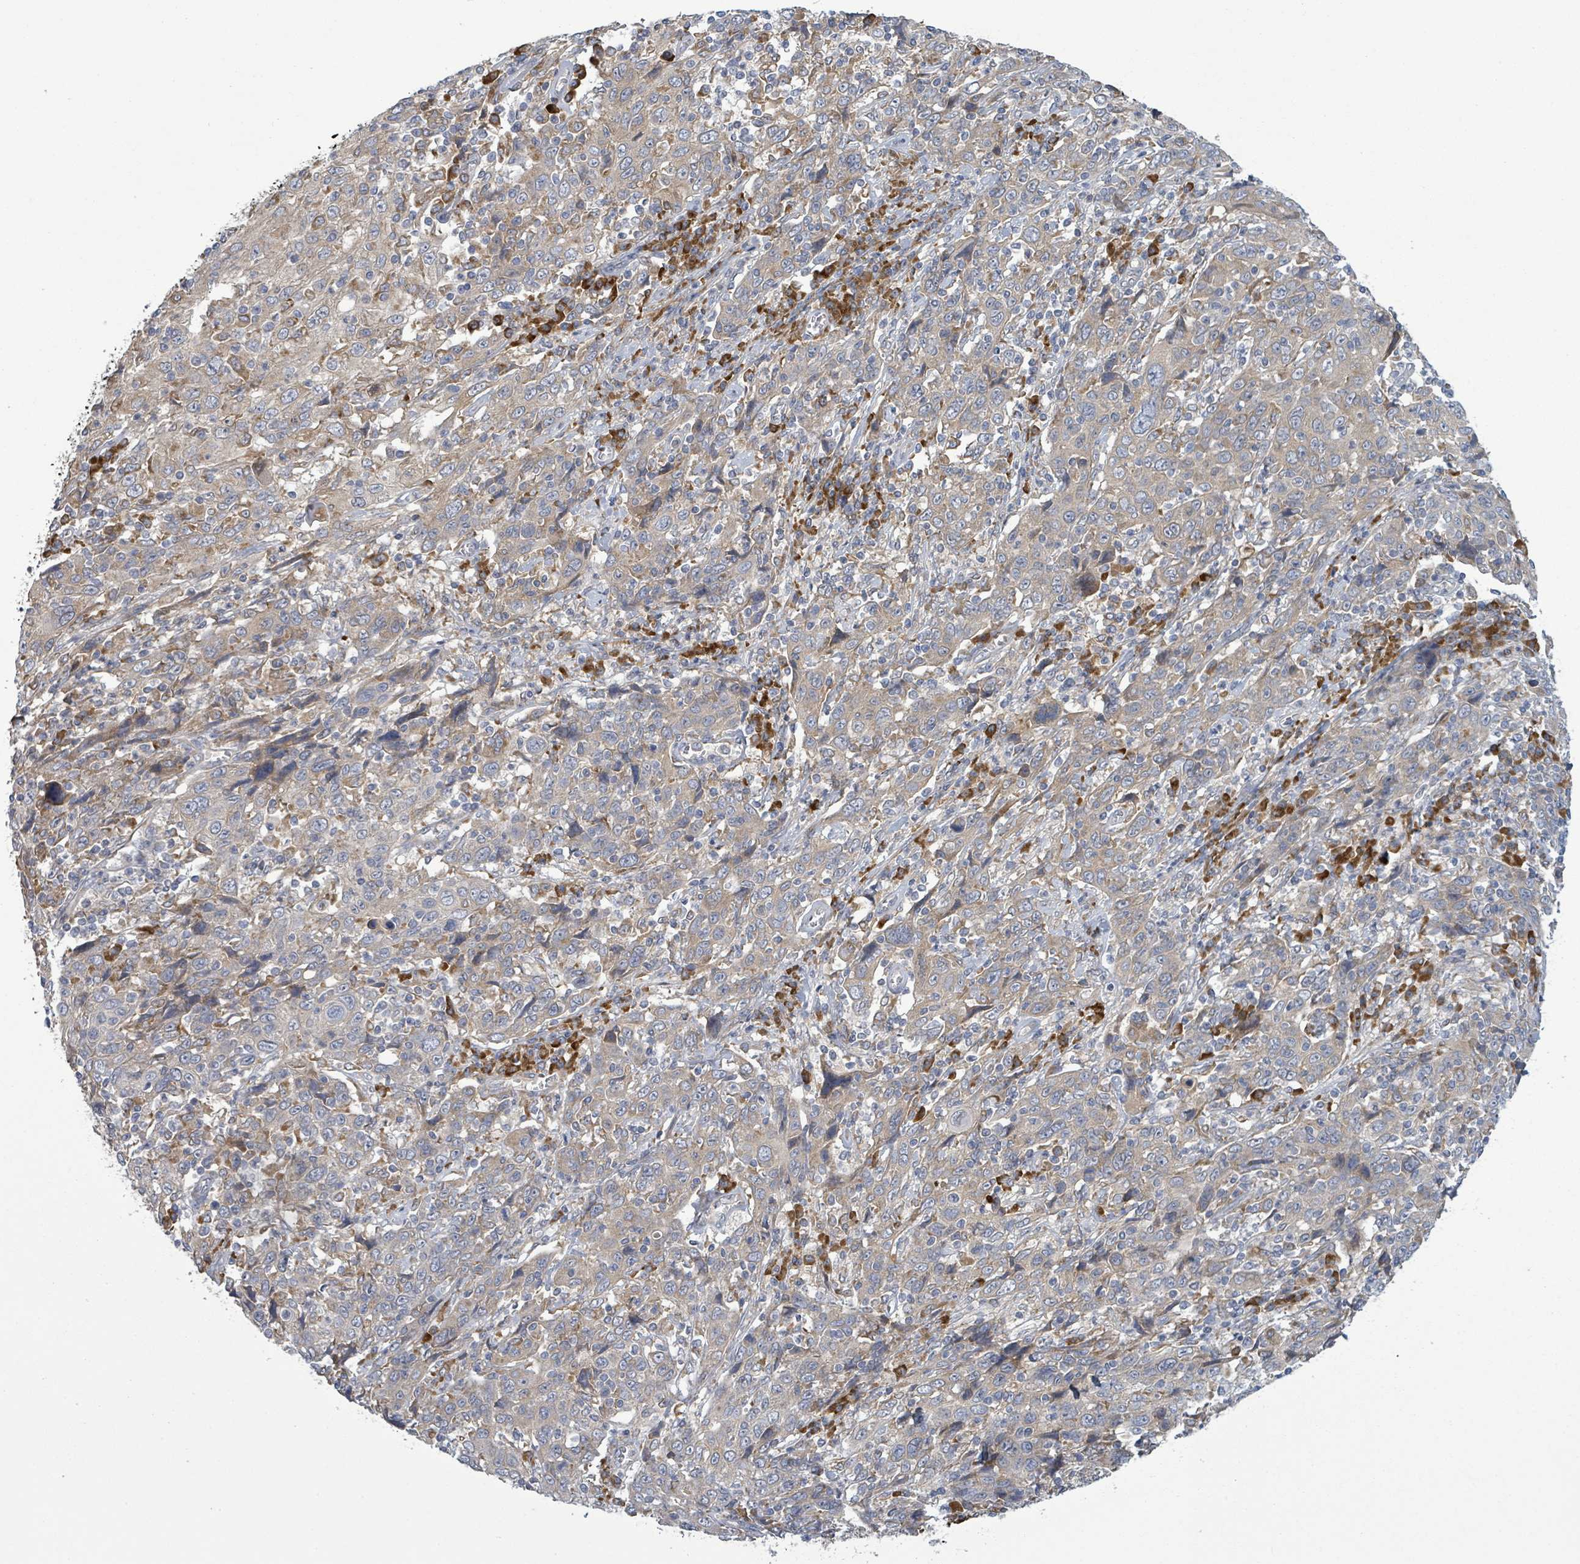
{"staining": {"intensity": "weak", "quantity": "<25%", "location": "cytoplasmic/membranous"}, "tissue": "cervical cancer", "cell_type": "Tumor cells", "image_type": "cancer", "snomed": [{"axis": "morphology", "description": "Squamous cell carcinoma, NOS"}, {"axis": "topography", "description": "Cervix"}], "caption": "Image shows no significant protein expression in tumor cells of cervical cancer (squamous cell carcinoma).", "gene": "ATP13A1", "patient": {"sex": "female", "age": 46}}